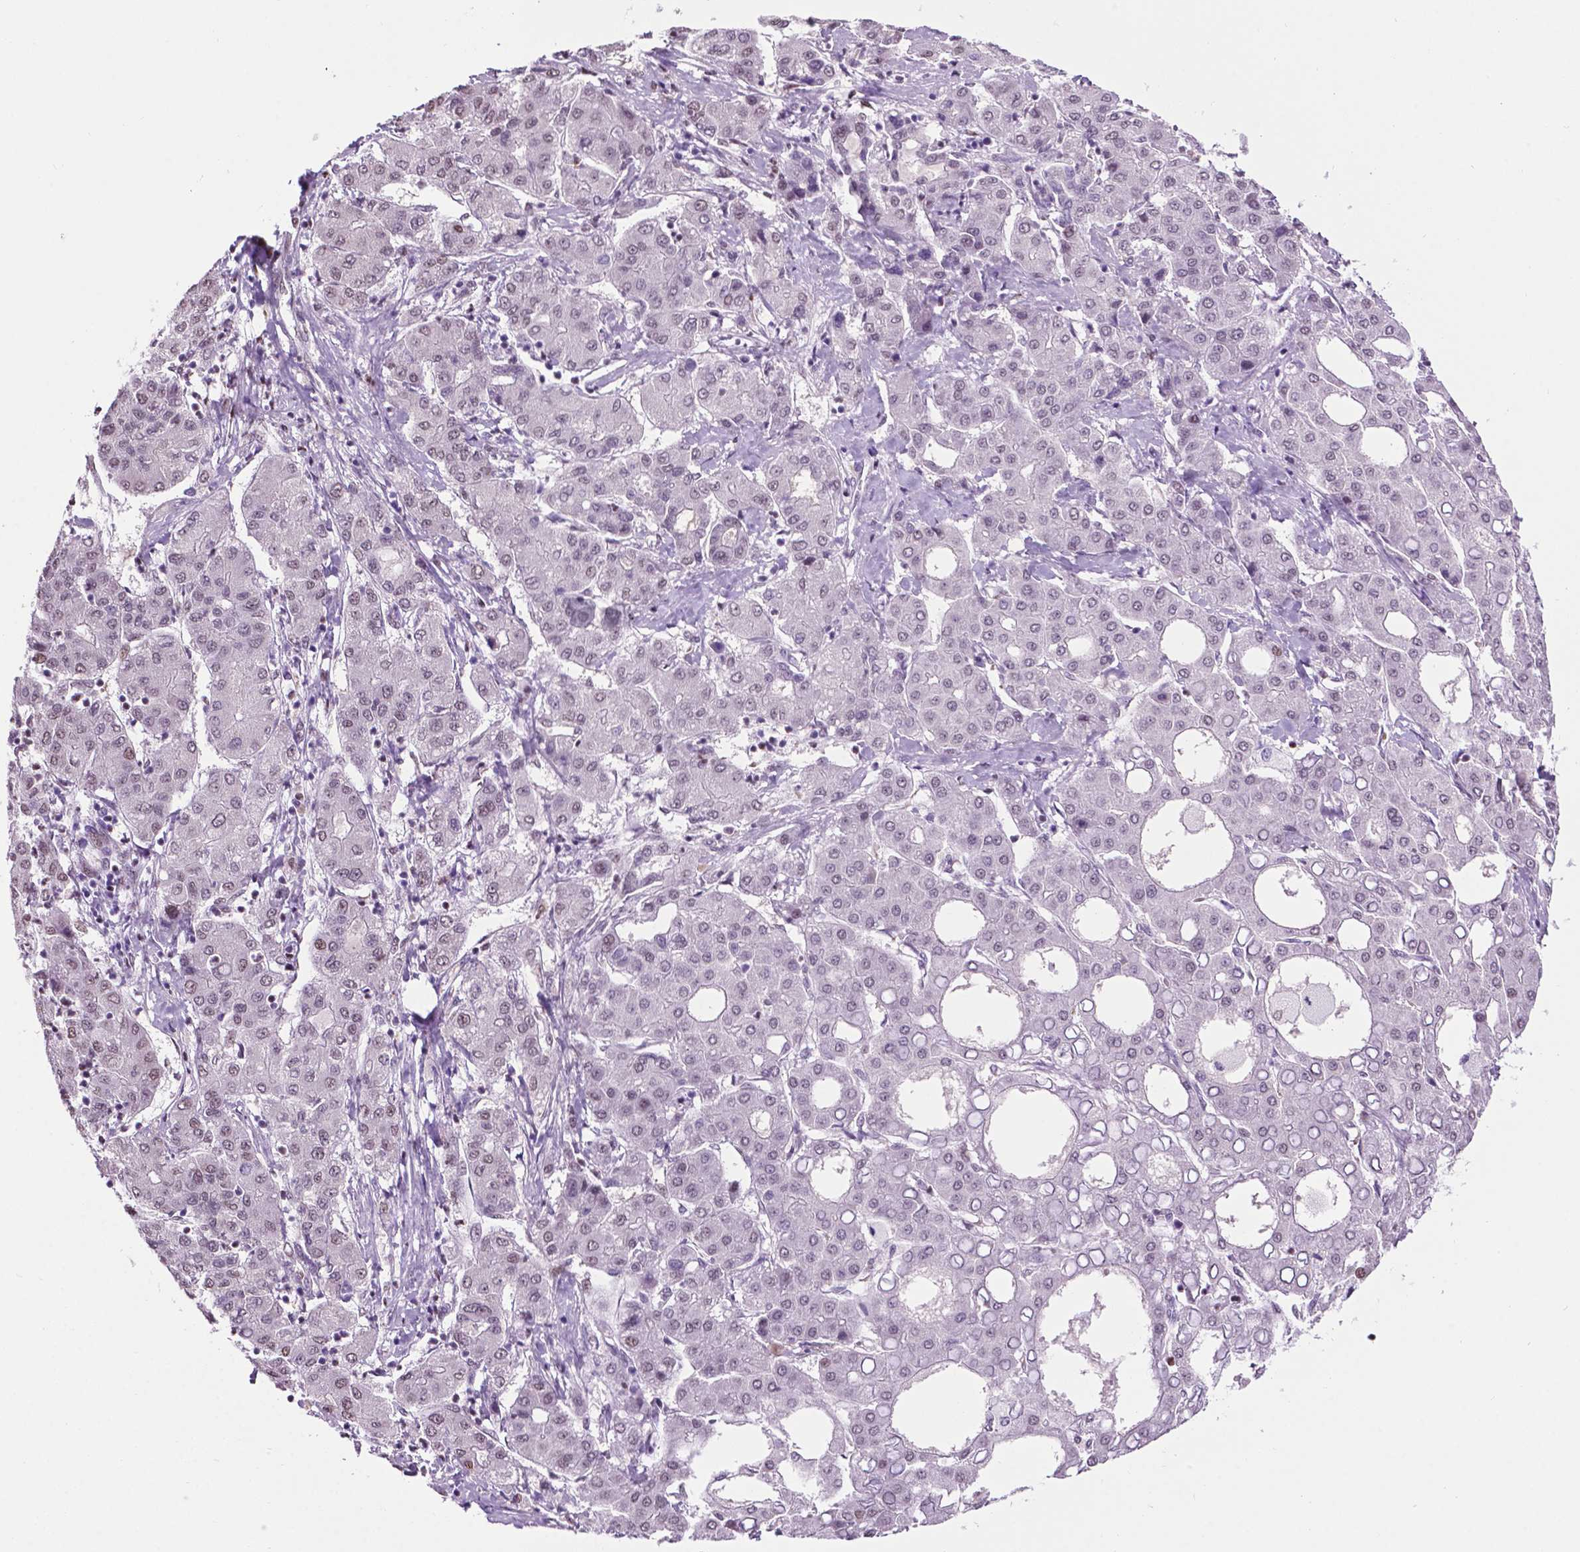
{"staining": {"intensity": "negative", "quantity": "none", "location": "none"}, "tissue": "liver cancer", "cell_type": "Tumor cells", "image_type": "cancer", "snomed": [{"axis": "morphology", "description": "Carcinoma, Hepatocellular, NOS"}, {"axis": "topography", "description": "Liver"}], "caption": "Liver cancer (hepatocellular carcinoma) stained for a protein using immunohistochemistry demonstrates no expression tumor cells.", "gene": "COL23A1", "patient": {"sex": "male", "age": 65}}